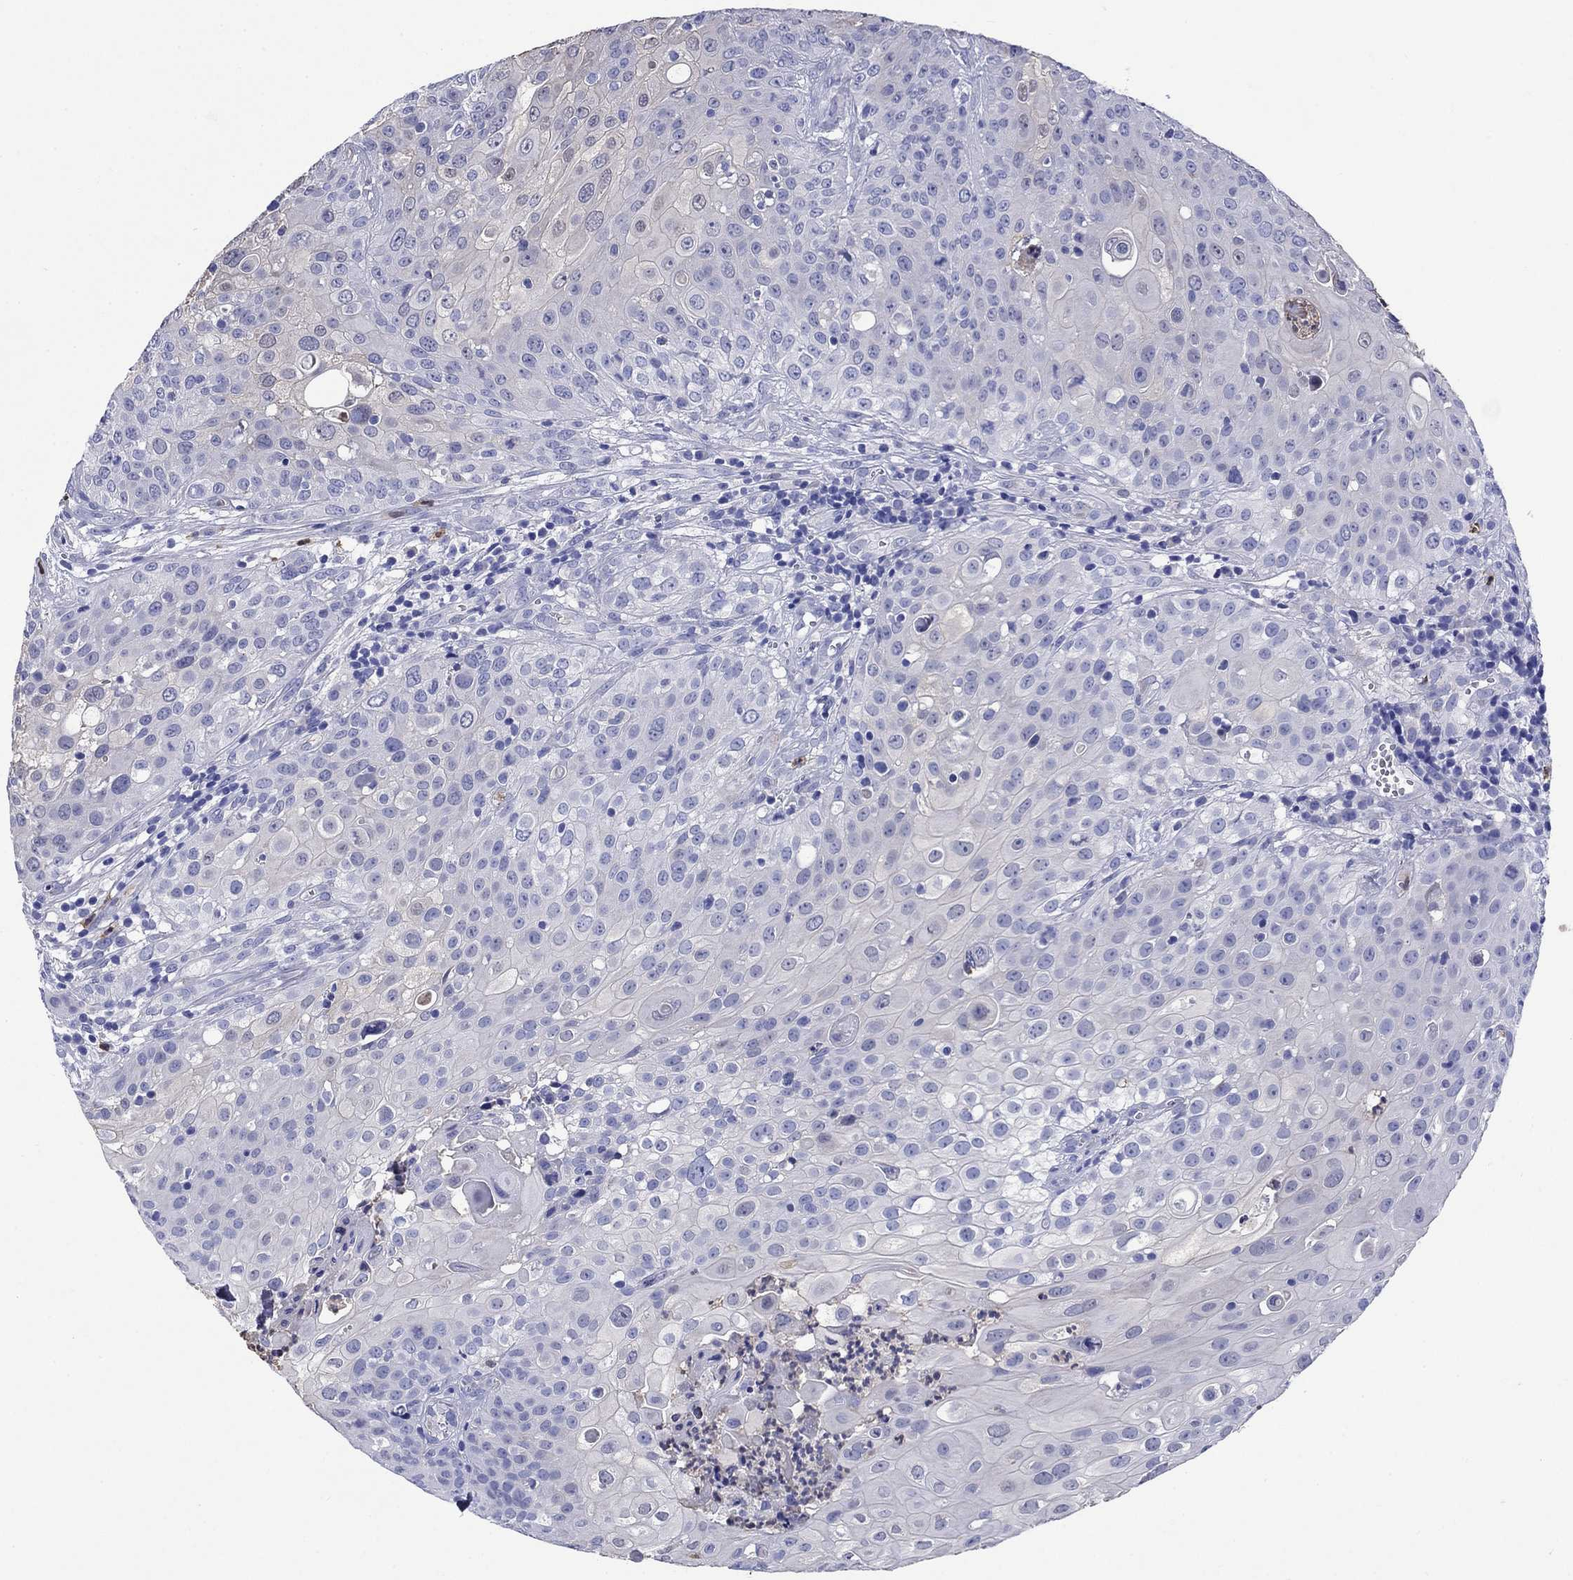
{"staining": {"intensity": "negative", "quantity": "none", "location": "none"}, "tissue": "urothelial cancer", "cell_type": "Tumor cells", "image_type": "cancer", "snomed": [{"axis": "morphology", "description": "Urothelial carcinoma, High grade"}, {"axis": "topography", "description": "Urinary bladder"}], "caption": "Immunohistochemistry (IHC) micrograph of neoplastic tissue: human urothelial cancer stained with DAB (3,3'-diaminobenzidine) displays no significant protein staining in tumor cells.", "gene": "TFR2", "patient": {"sex": "female", "age": 79}}